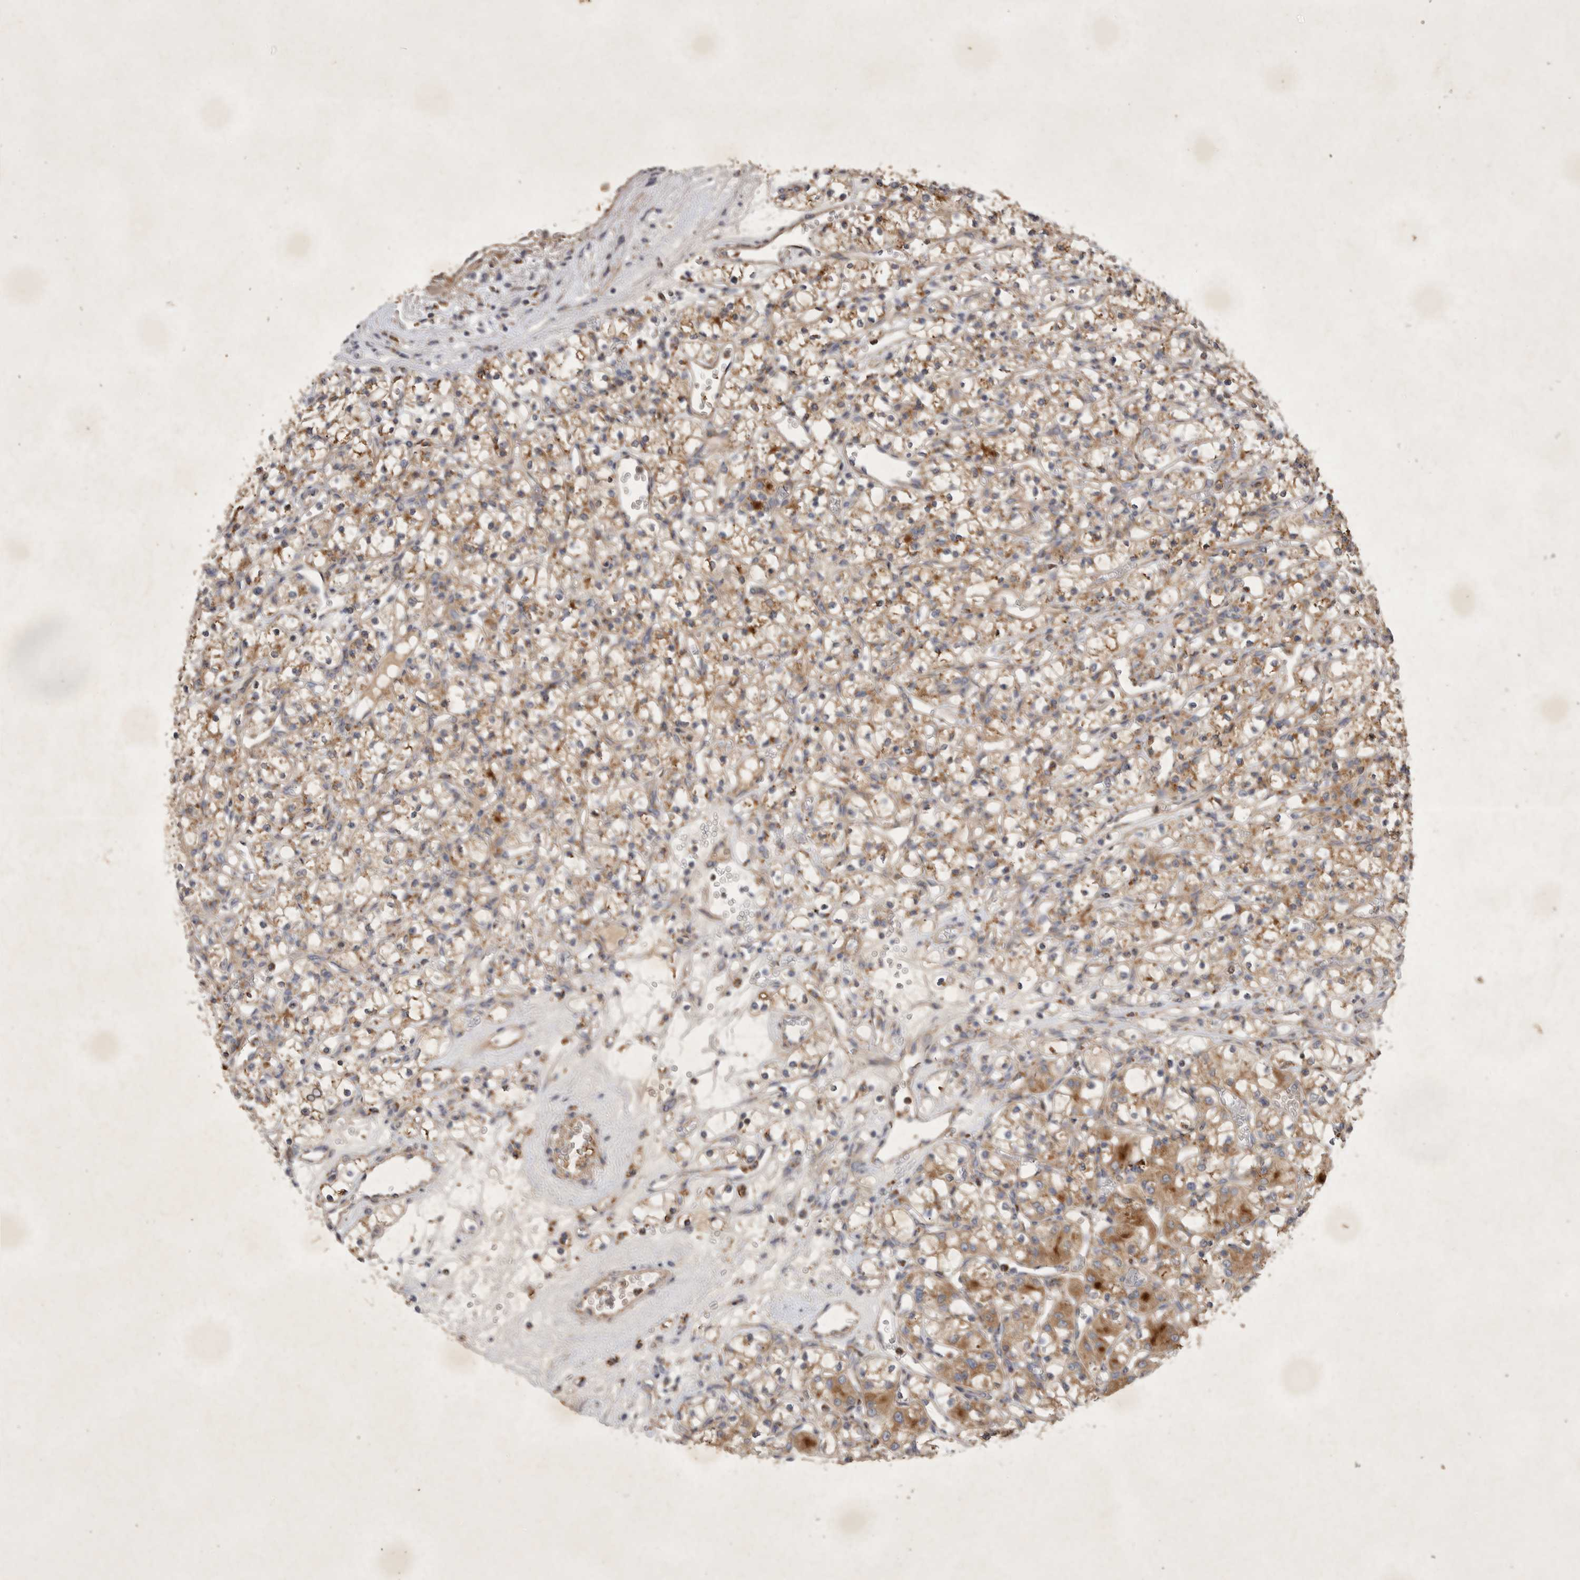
{"staining": {"intensity": "moderate", "quantity": ">75%", "location": "cytoplasmic/membranous"}, "tissue": "renal cancer", "cell_type": "Tumor cells", "image_type": "cancer", "snomed": [{"axis": "morphology", "description": "Adenocarcinoma, NOS"}, {"axis": "topography", "description": "Kidney"}], "caption": "IHC micrograph of human renal adenocarcinoma stained for a protein (brown), which reveals medium levels of moderate cytoplasmic/membranous expression in approximately >75% of tumor cells.", "gene": "MRPL41", "patient": {"sex": "female", "age": 59}}